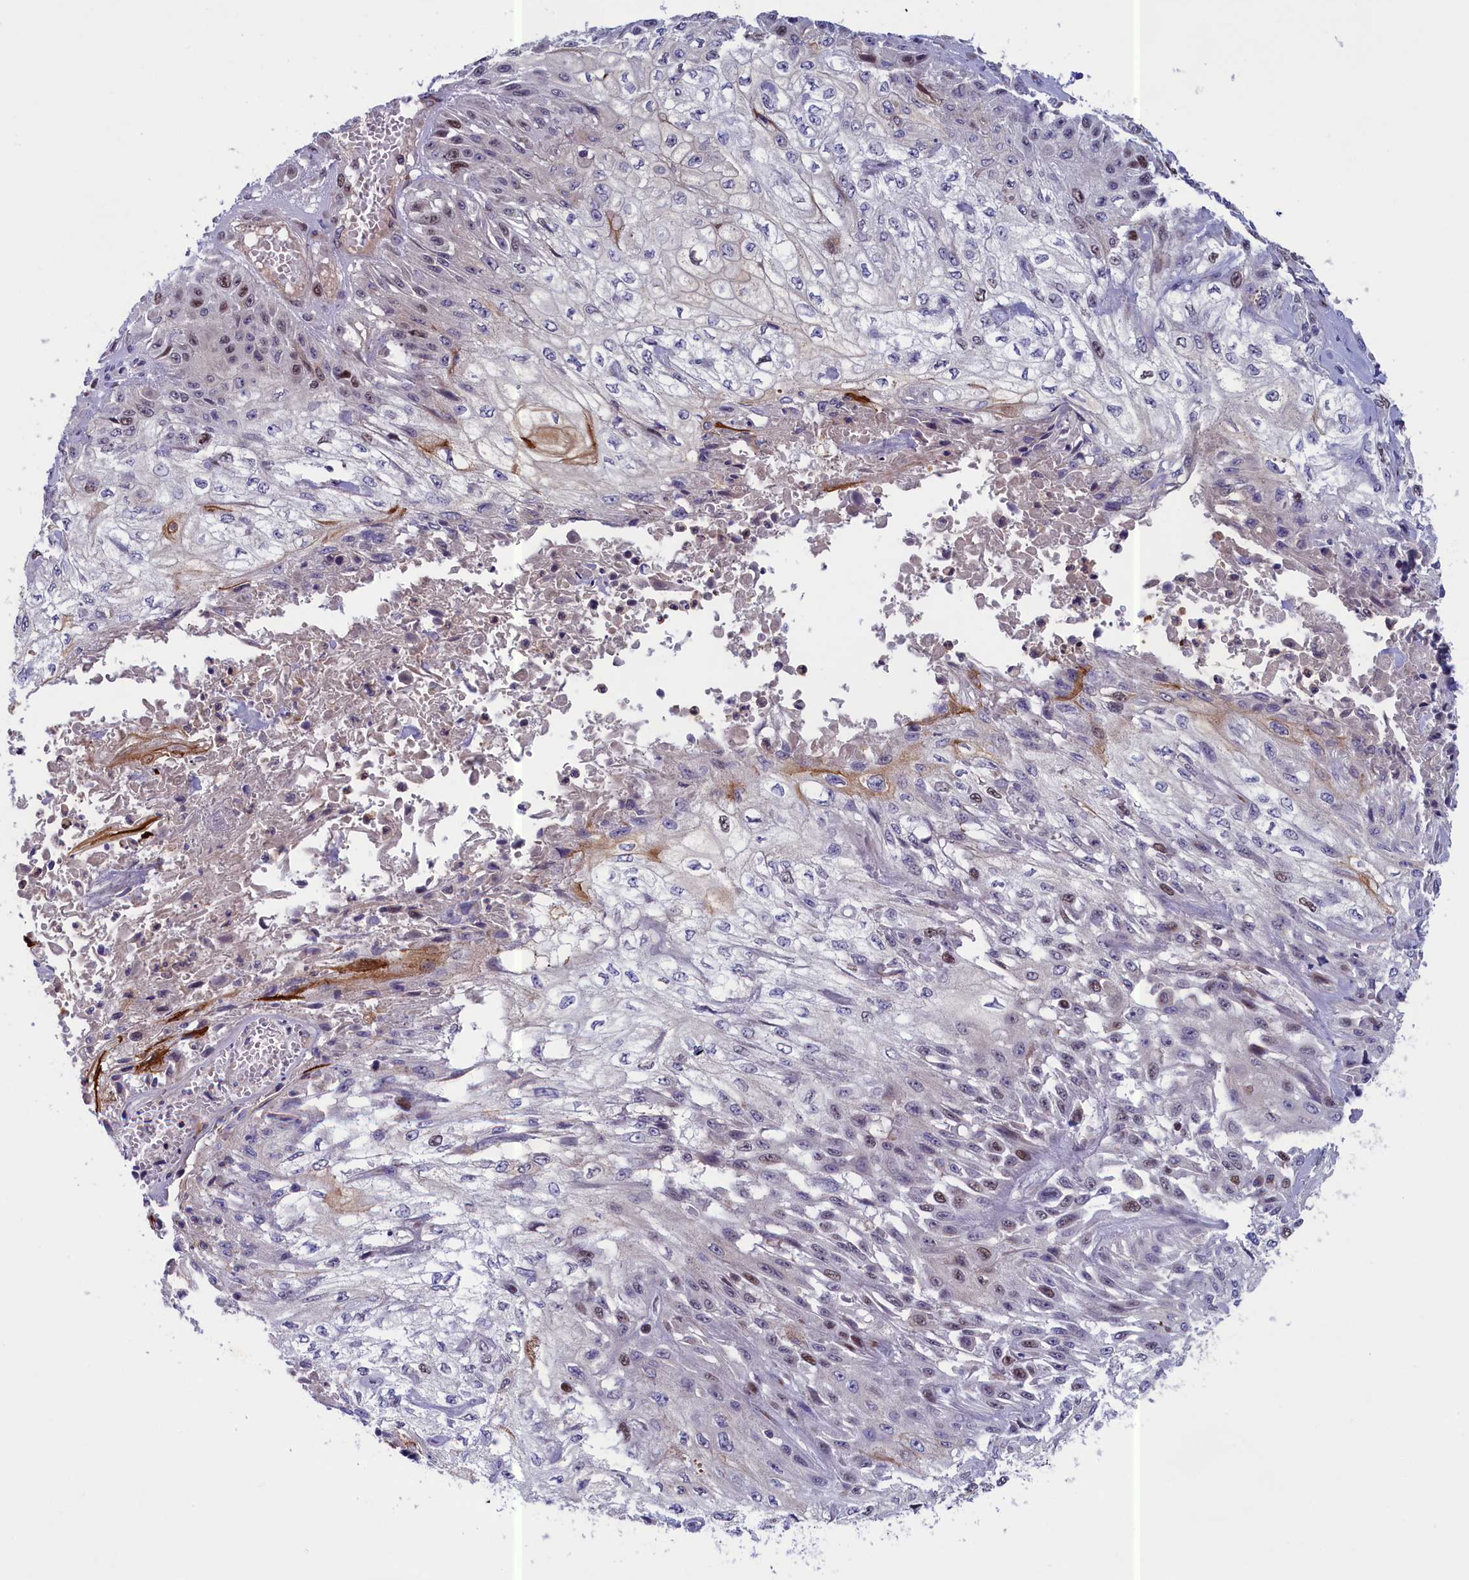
{"staining": {"intensity": "moderate", "quantity": "<25%", "location": "nuclear"}, "tissue": "skin cancer", "cell_type": "Tumor cells", "image_type": "cancer", "snomed": [{"axis": "morphology", "description": "Squamous cell carcinoma, NOS"}, {"axis": "morphology", "description": "Squamous cell carcinoma, metastatic, NOS"}, {"axis": "topography", "description": "Skin"}, {"axis": "topography", "description": "Lymph node"}], "caption": "Protein expression analysis of skin cancer shows moderate nuclear staining in approximately <25% of tumor cells.", "gene": "LIG1", "patient": {"sex": "male", "age": 75}}